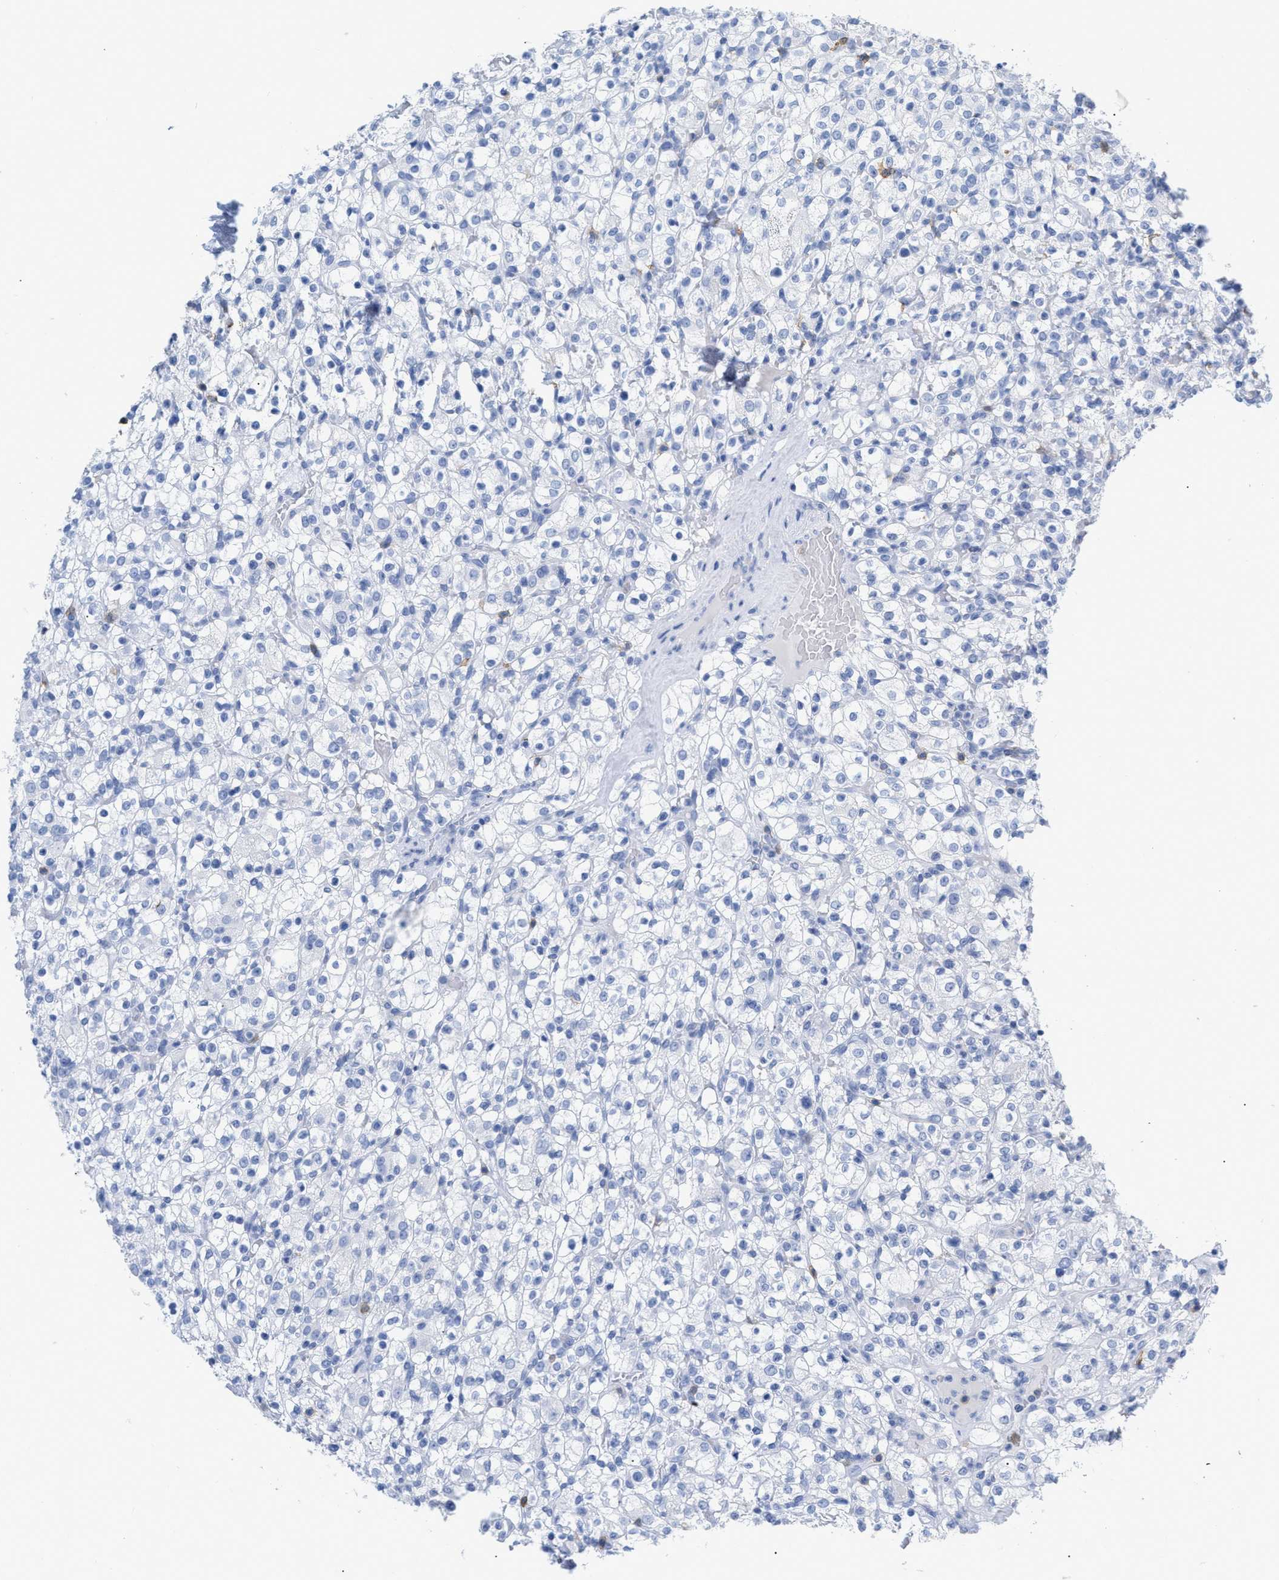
{"staining": {"intensity": "negative", "quantity": "none", "location": "none"}, "tissue": "renal cancer", "cell_type": "Tumor cells", "image_type": "cancer", "snomed": [{"axis": "morphology", "description": "Normal tissue, NOS"}, {"axis": "morphology", "description": "Adenocarcinoma, NOS"}, {"axis": "topography", "description": "Kidney"}], "caption": "IHC micrograph of renal cancer stained for a protein (brown), which shows no positivity in tumor cells.", "gene": "CD5", "patient": {"sex": "female", "age": 72}}